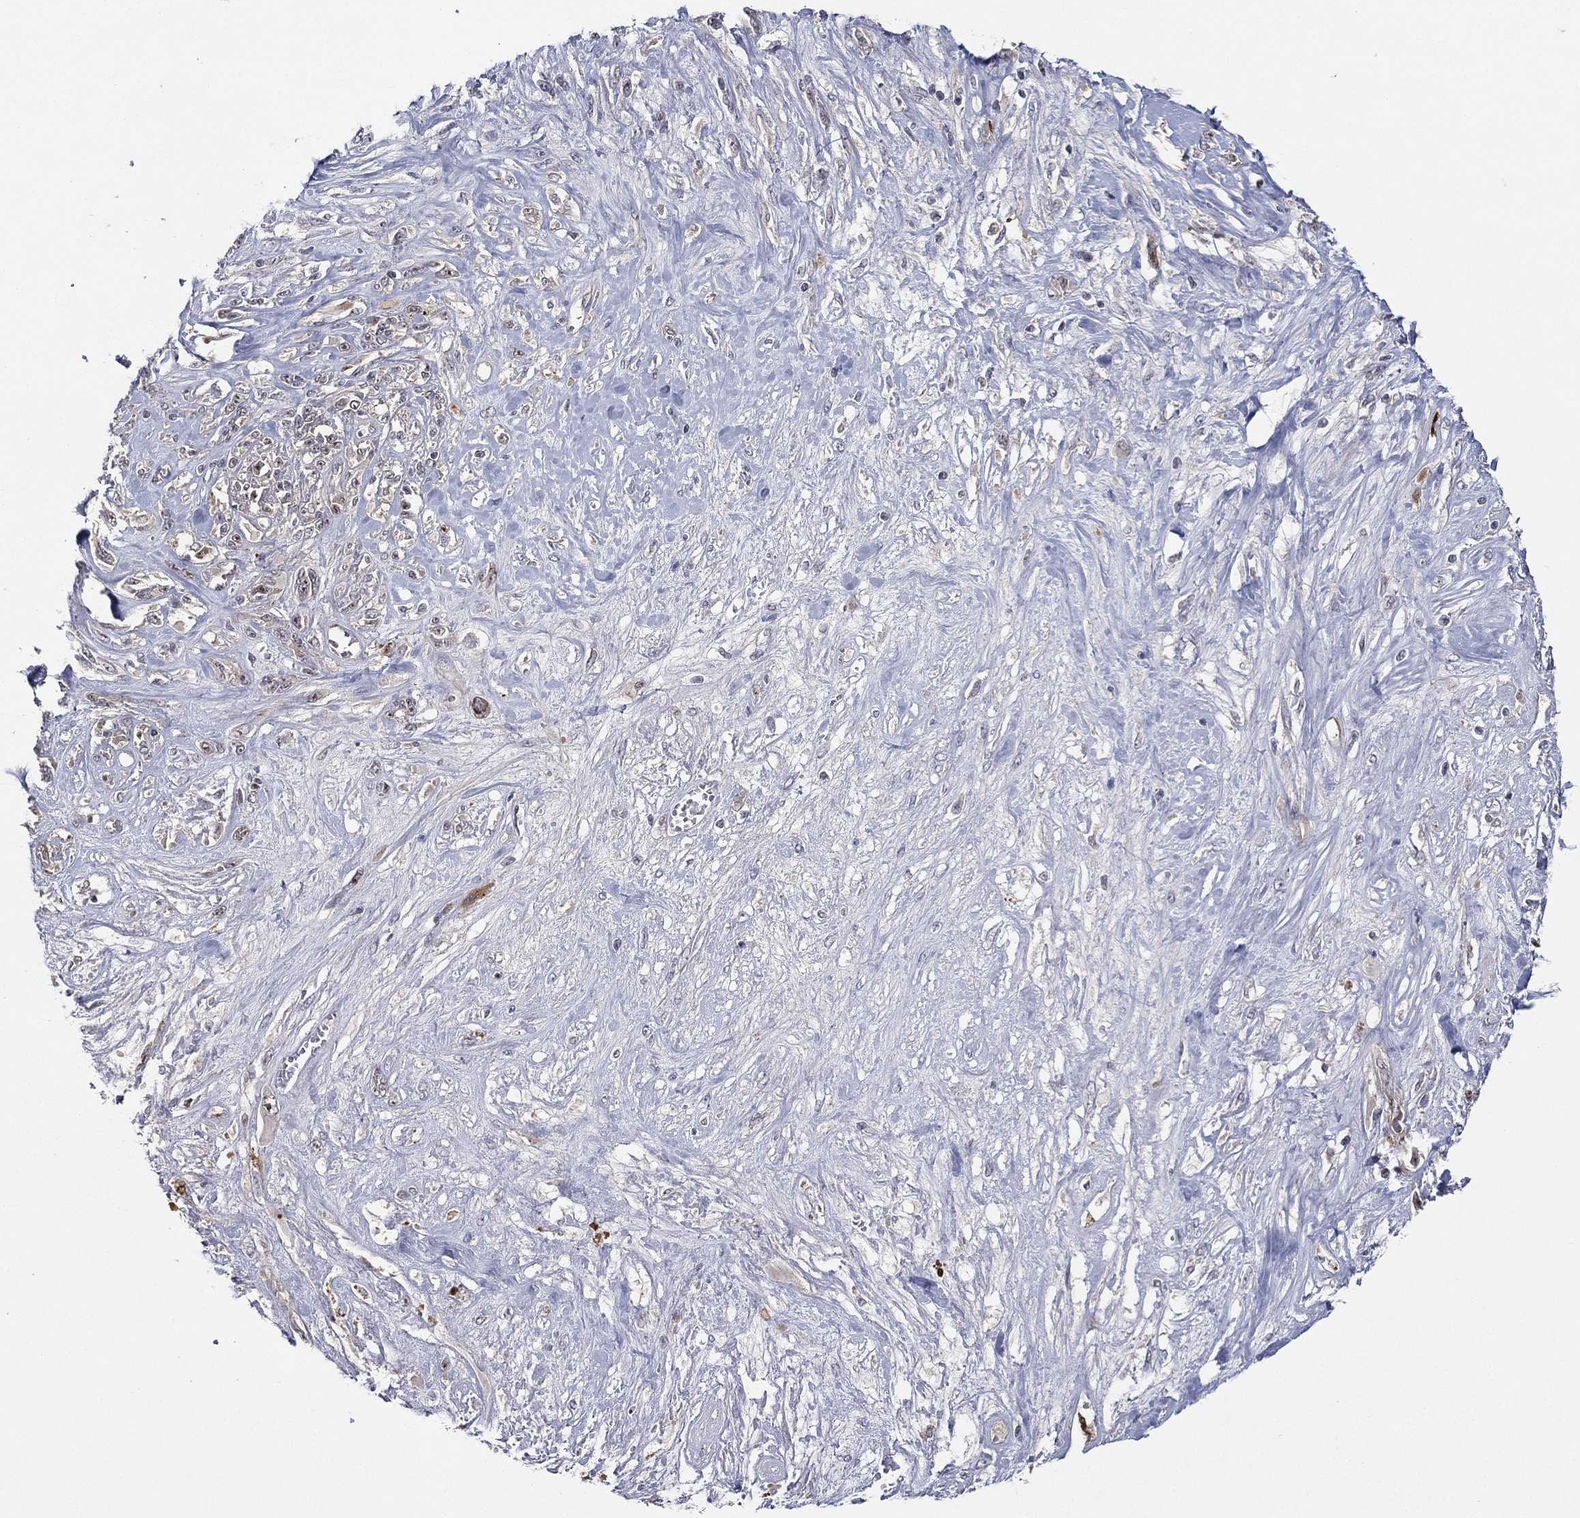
{"staining": {"intensity": "negative", "quantity": "none", "location": "none"}, "tissue": "melanoma", "cell_type": "Tumor cells", "image_type": "cancer", "snomed": [{"axis": "morphology", "description": "Malignant melanoma, NOS"}, {"axis": "topography", "description": "Skin"}], "caption": "Photomicrograph shows no protein expression in tumor cells of melanoma tissue. (Stains: DAB (3,3'-diaminobenzidine) immunohistochemistry with hematoxylin counter stain, Microscopy: brightfield microscopy at high magnification).", "gene": "KAT14", "patient": {"sex": "female", "age": 91}}